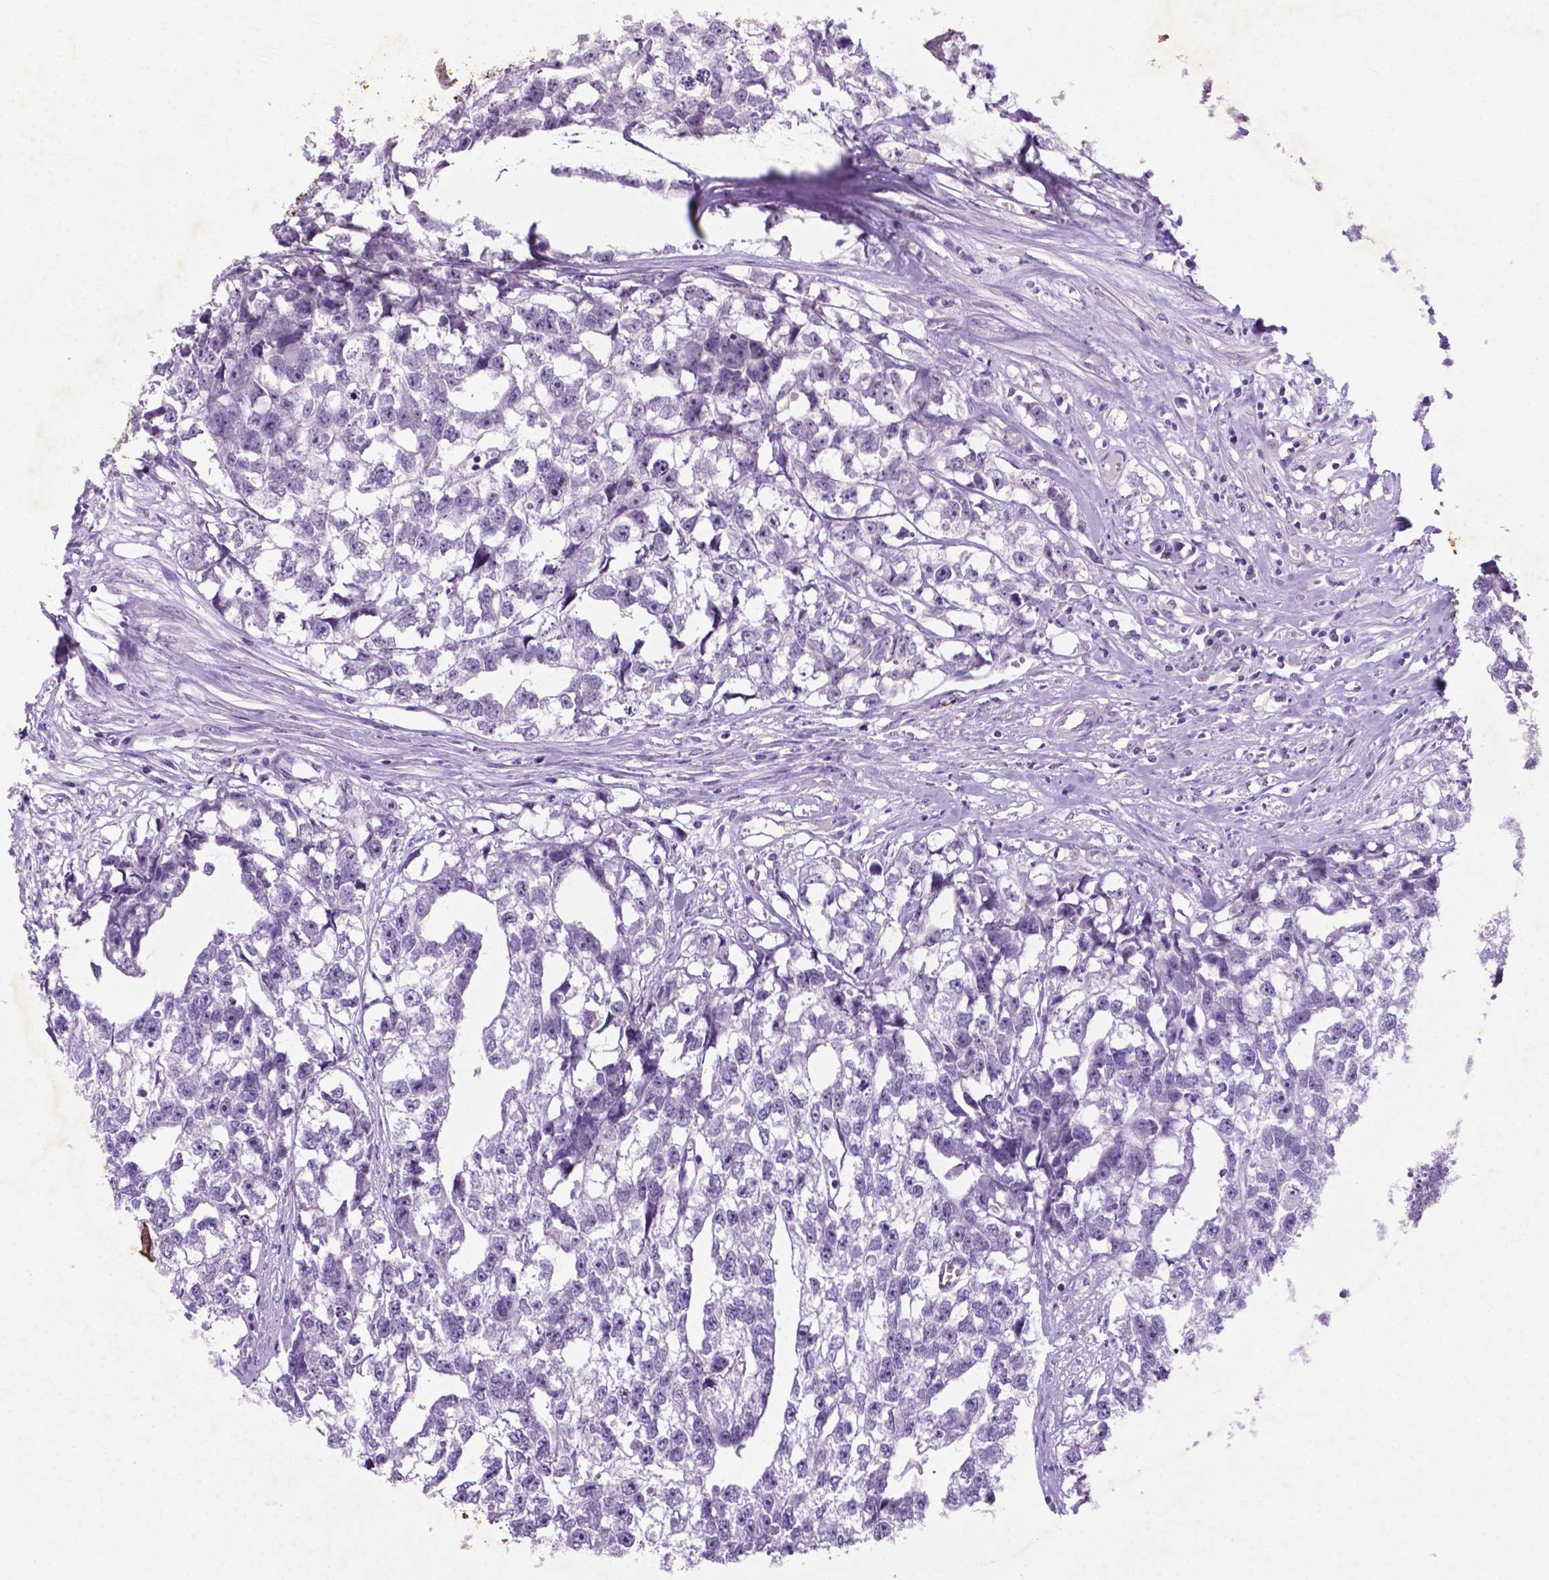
{"staining": {"intensity": "negative", "quantity": "none", "location": "none"}, "tissue": "testis cancer", "cell_type": "Tumor cells", "image_type": "cancer", "snomed": [{"axis": "morphology", "description": "Carcinoma, Embryonal, NOS"}, {"axis": "morphology", "description": "Teratoma, malignant, NOS"}, {"axis": "topography", "description": "Testis"}], "caption": "Immunohistochemical staining of human testis malignant teratoma demonstrates no significant positivity in tumor cells.", "gene": "C18orf21", "patient": {"sex": "male", "age": 44}}